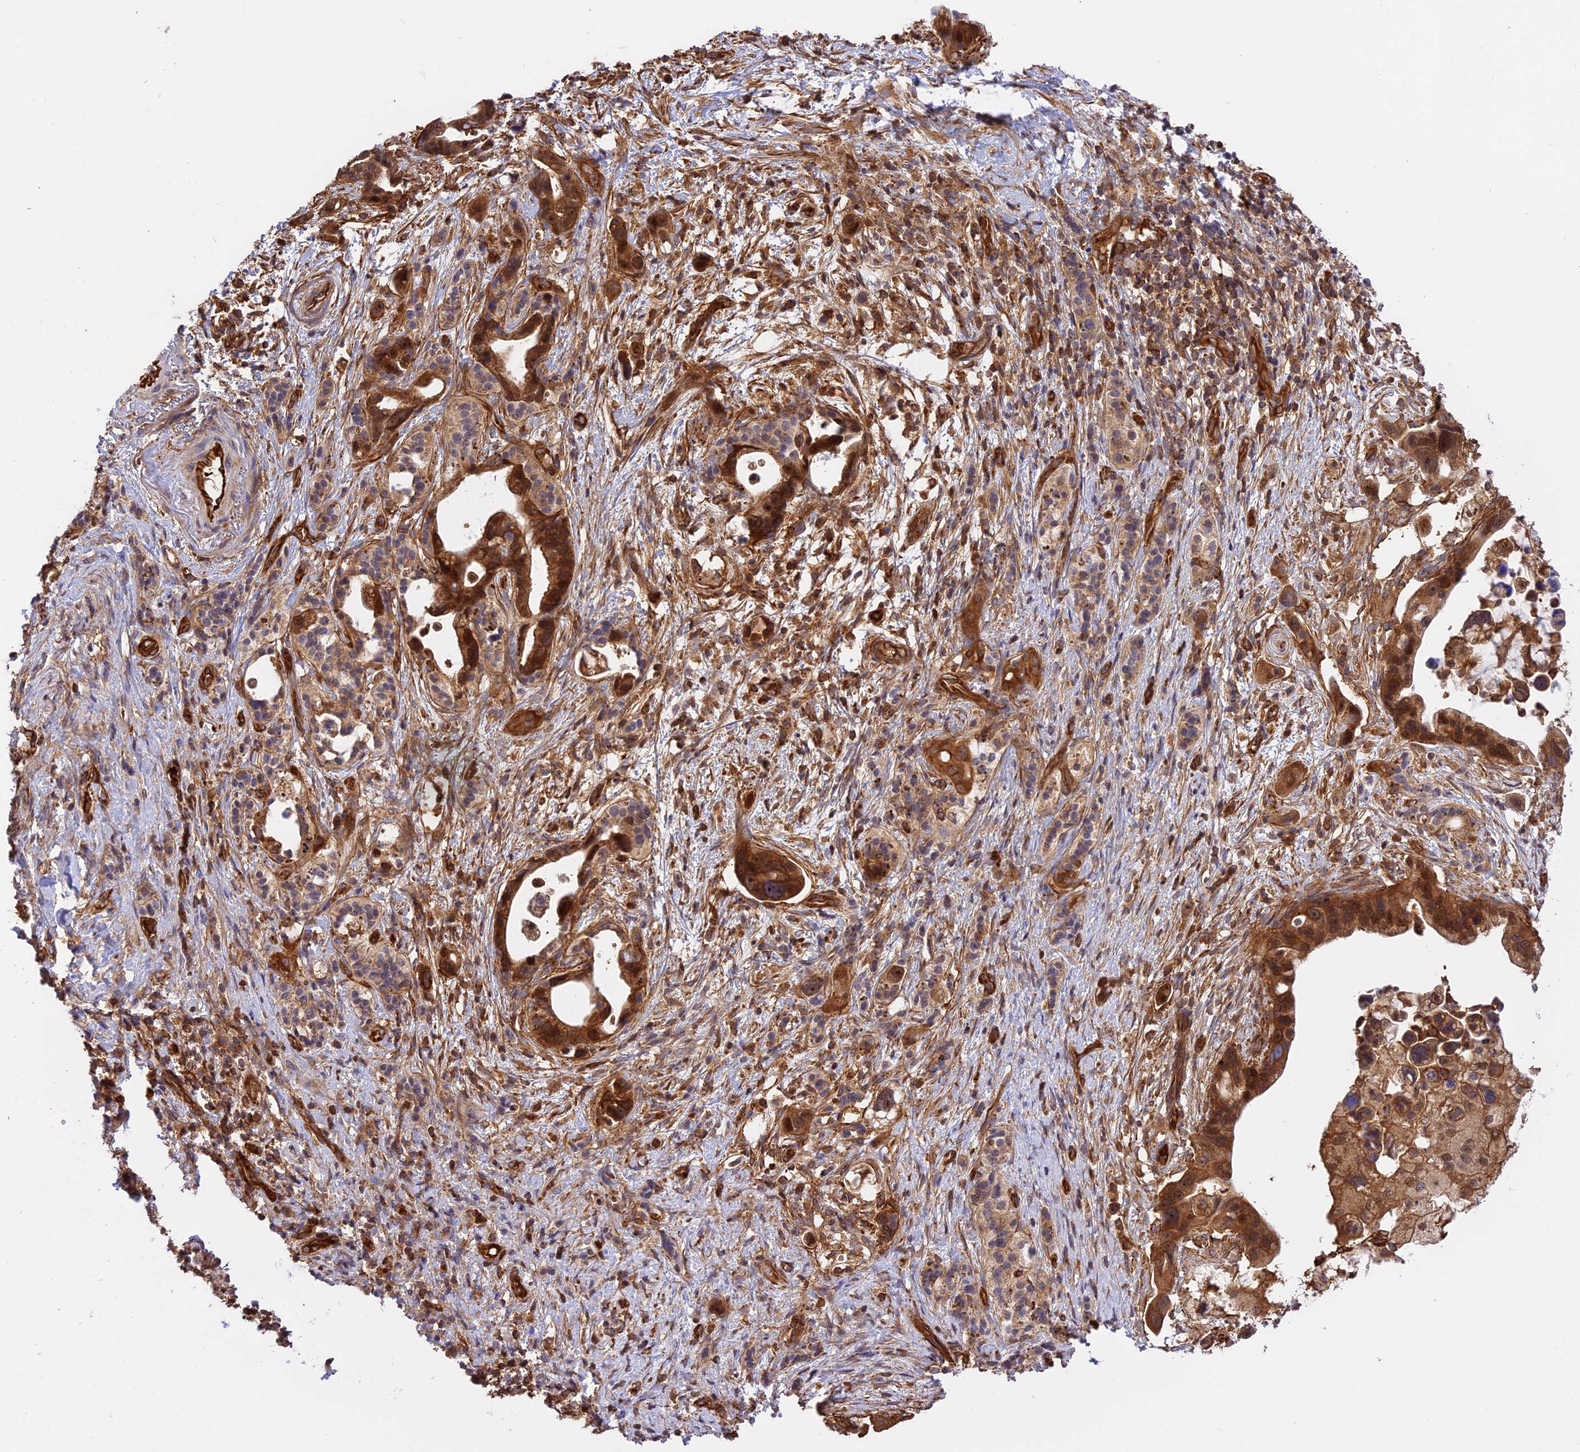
{"staining": {"intensity": "strong", "quantity": ">75%", "location": "cytoplasmic/membranous,nuclear"}, "tissue": "pancreatic cancer", "cell_type": "Tumor cells", "image_type": "cancer", "snomed": [{"axis": "morphology", "description": "Adenocarcinoma, NOS"}, {"axis": "topography", "description": "Pancreas"}], "caption": "DAB immunohistochemical staining of human pancreatic cancer (adenocarcinoma) displays strong cytoplasmic/membranous and nuclear protein positivity in about >75% of tumor cells. The protein is shown in brown color, while the nuclei are stained blue.", "gene": "C5orf22", "patient": {"sex": "female", "age": 83}}